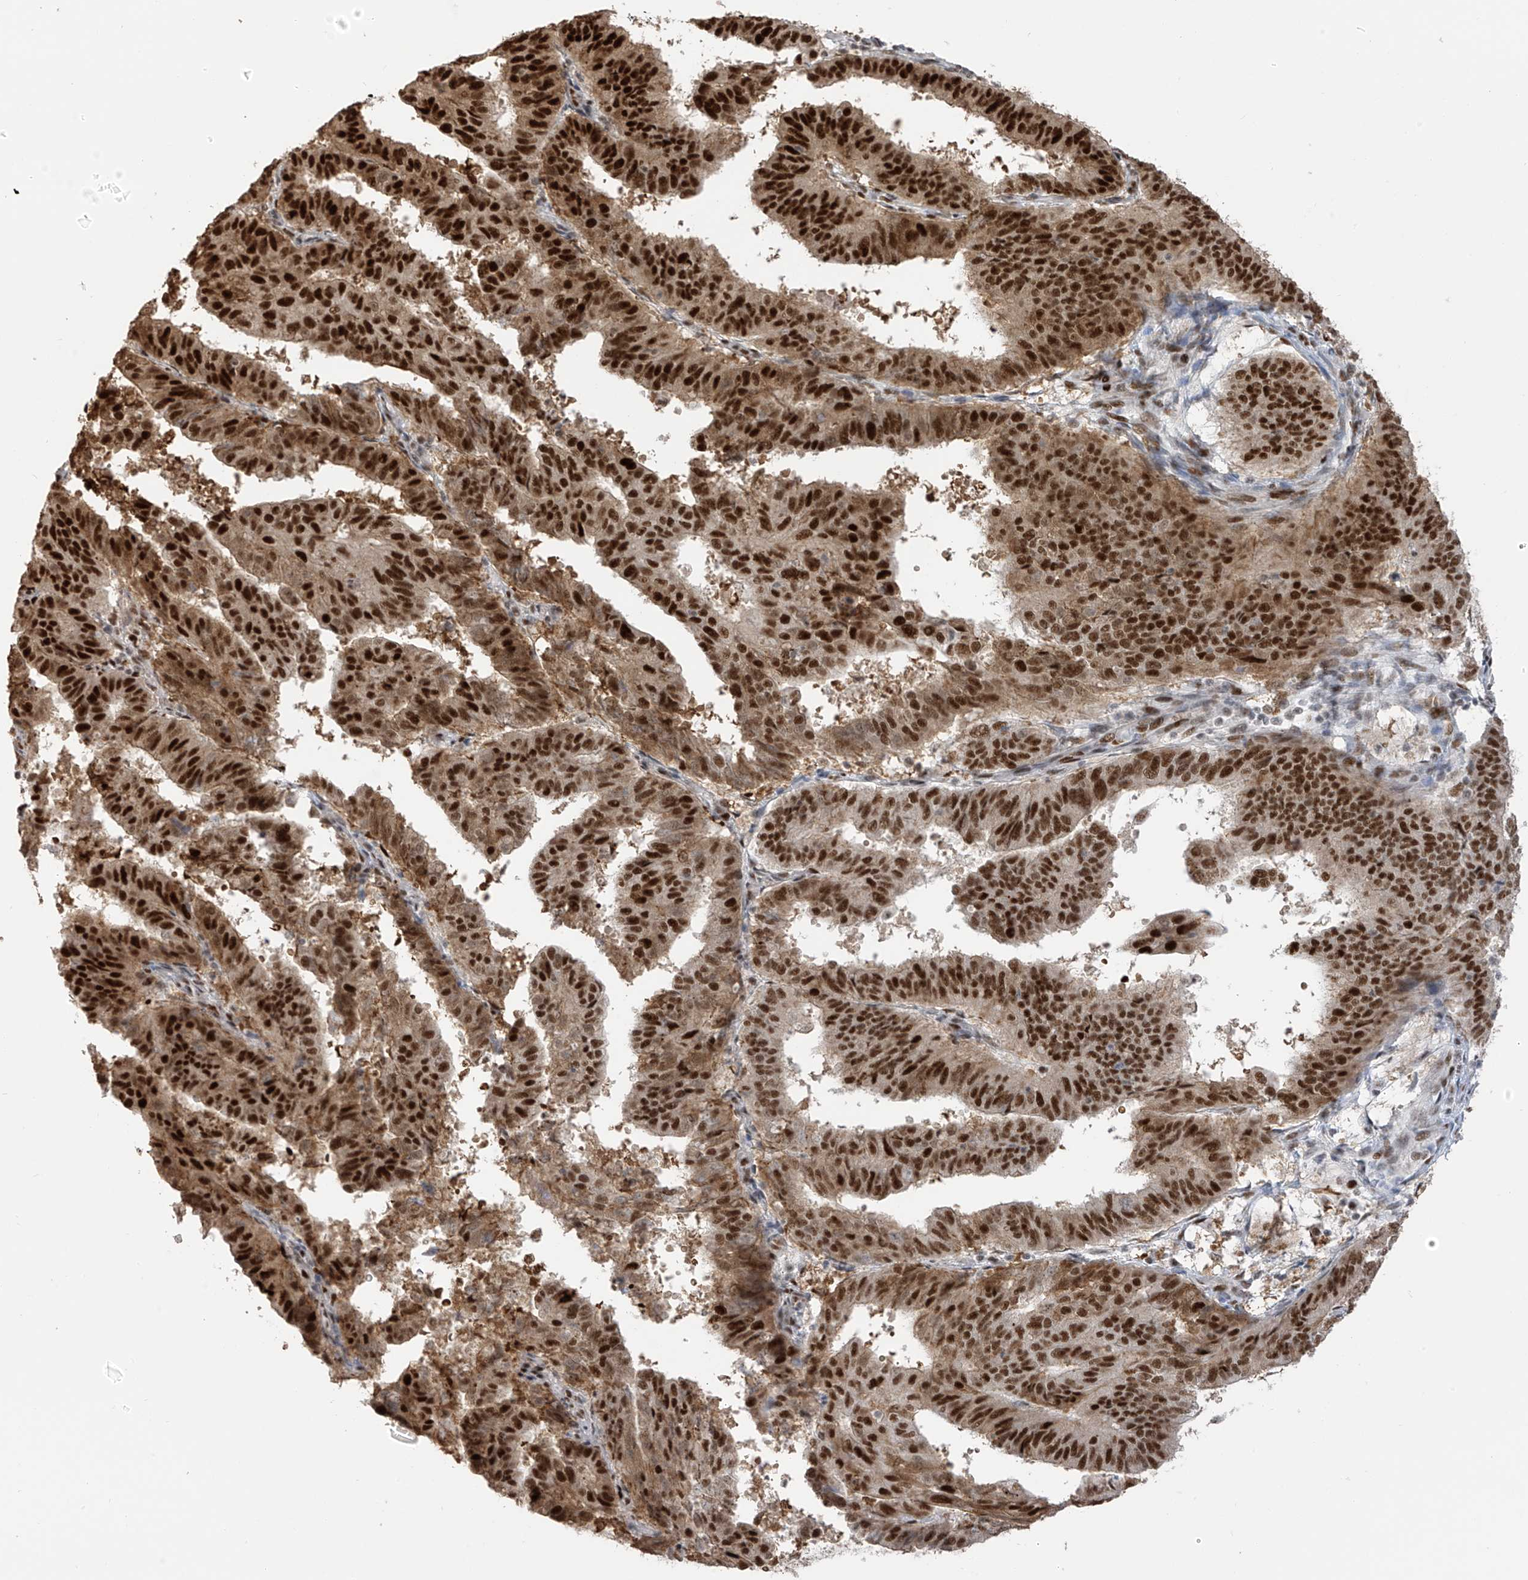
{"staining": {"intensity": "strong", "quantity": ">75%", "location": "cytoplasmic/membranous,nuclear"}, "tissue": "endometrial cancer", "cell_type": "Tumor cells", "image_type": "cancer", "snomed": [{"axis": "morphology", "description": "Adenocarcinoma, NOS"}, {"axis": "topography", "description": "Uterus"}], "caption": "The histopathology image exhibits immunohistochemical staining of adenocarcinoma (endometrial). There is strong cytoplasmic/membranous and nuclear expression is seen in approximately >75% of tumor cells.", "gene": "ZCWPW2", "patient": {"sex": "female", "age": 77}}